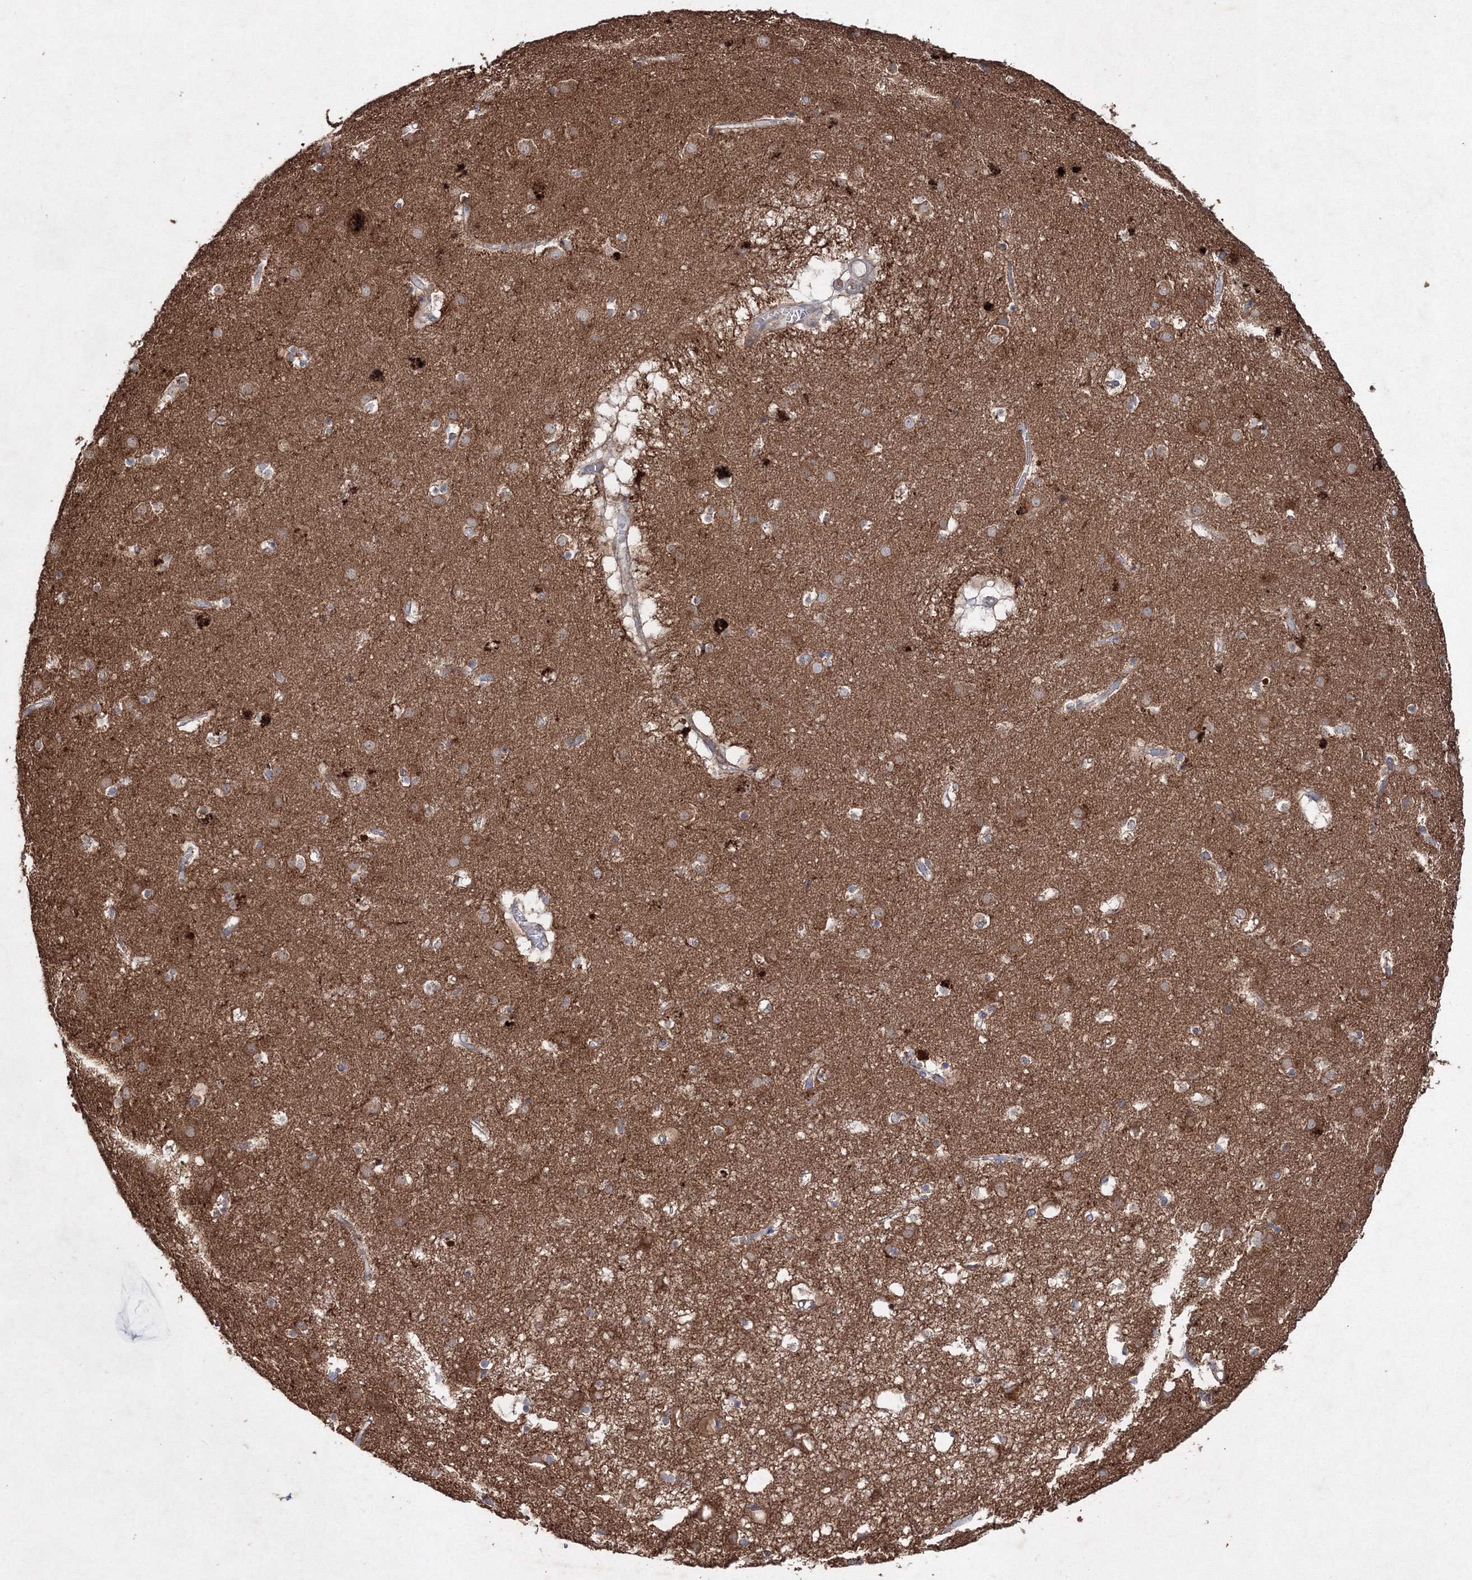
{"staining": {"intensity": "moderate", "quantity": "<25%", "location": "cytoplasmic/membranous"}, "tissue": "caudate", "cell_type": "Glial cells", "image_type": "normal", "snomed": [{"axis": "morphology", "description": "Normal tissue, NOS"}, {"axis": "topography", "description": "Lateral ventricle wall"}], "caption": "The micrograph displays staining of normal caudate, revealing moderate cytoplasmic/membranous protein expression (brown color) within glial cells.", "gene": "GFM1", "patient": {"sex": "male", "age": 70}}